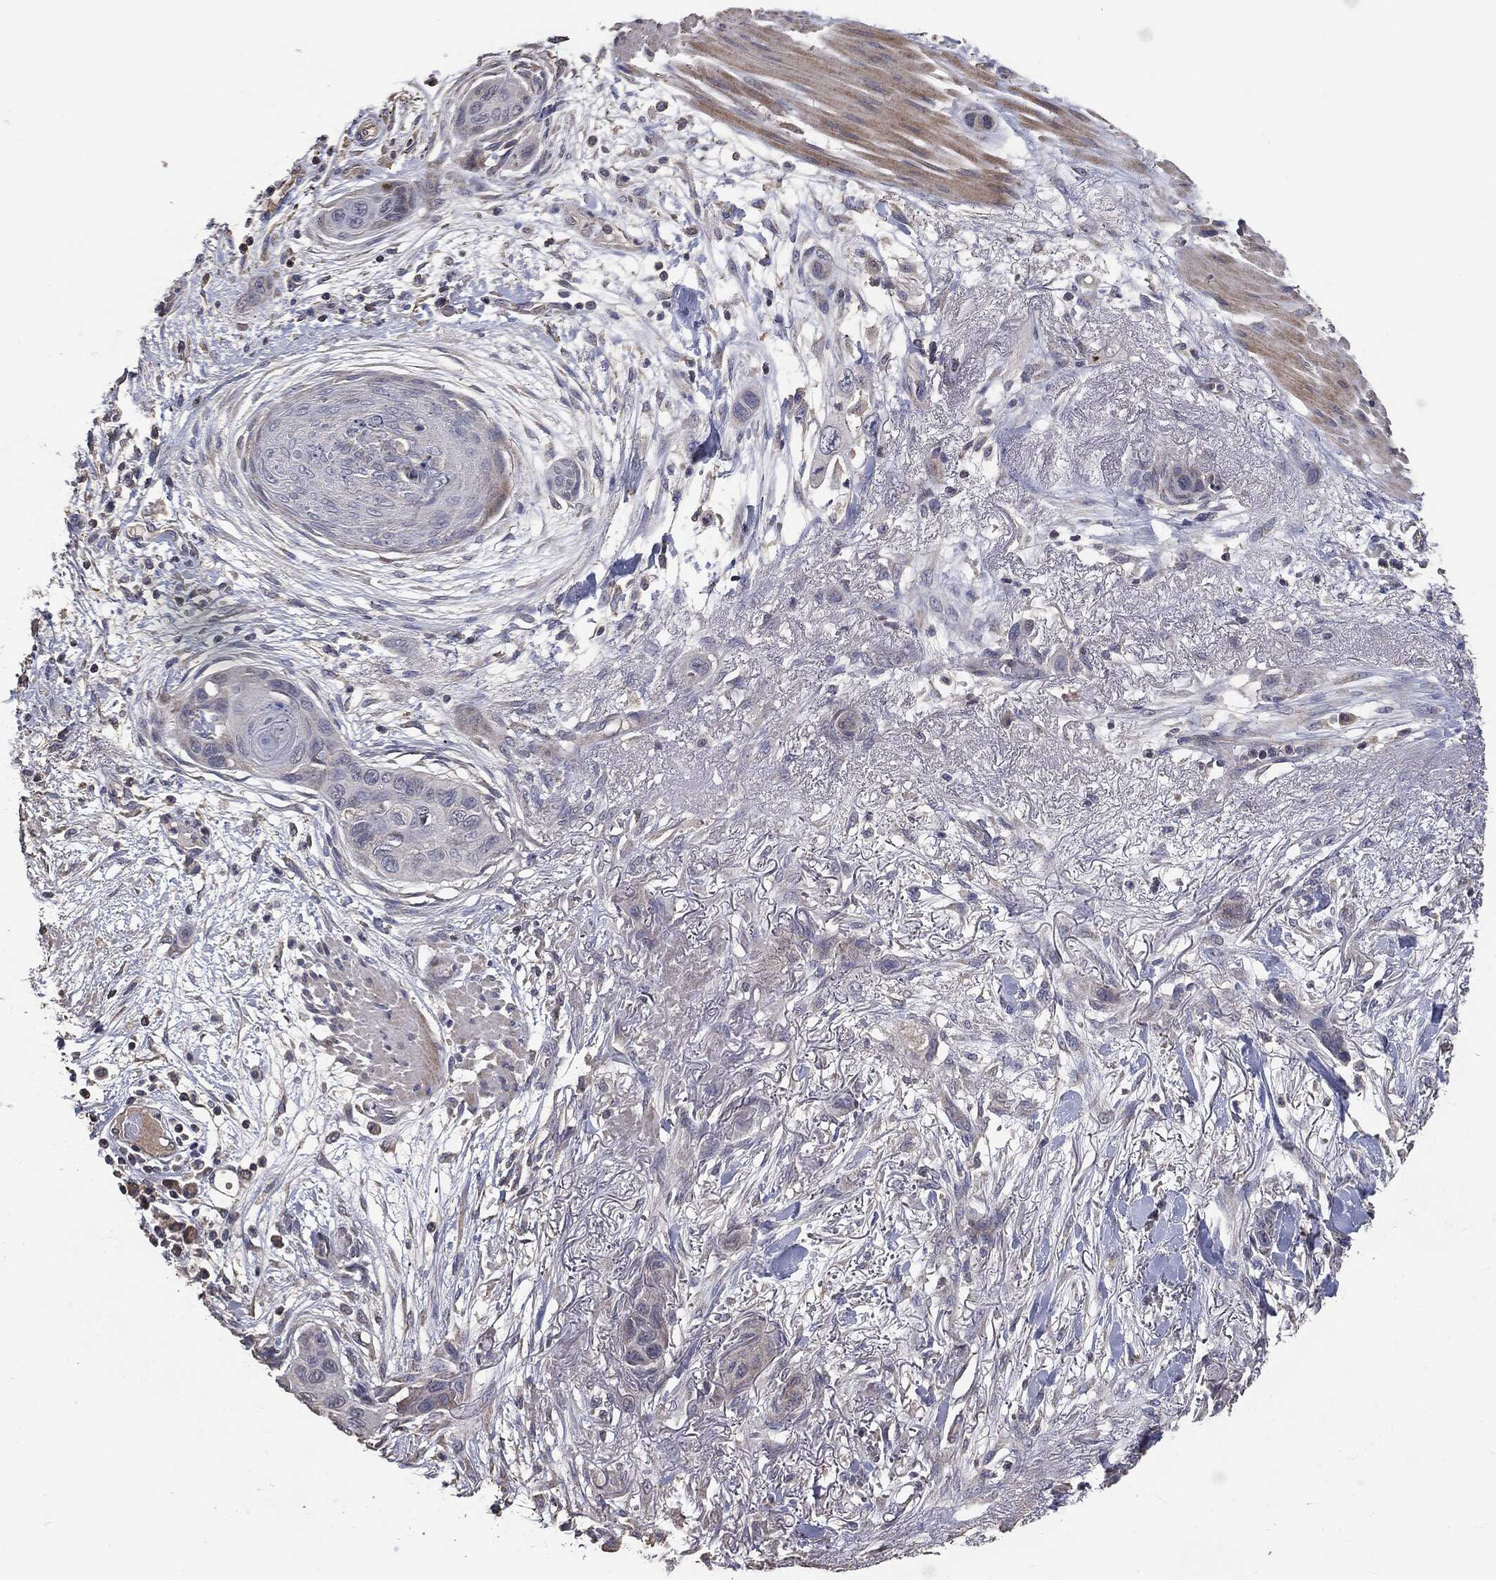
{"staining": {"intensity": "negative", "quantity": "none", "location": "none"}, "tissue": "skin cancer", "cell_type": "Tumor cells", "image_type": "cancer", "snomed": [{"axis": "morphology", "description": "Squamous cell carcinoma, NOS"}, {"axis": "topography", "description": "Skin"}], "caption": "Tumor cells show no significant protein staining in skin cancer.", "gene": "MTOR", "patient": {"sex": "male", "age": 79}}